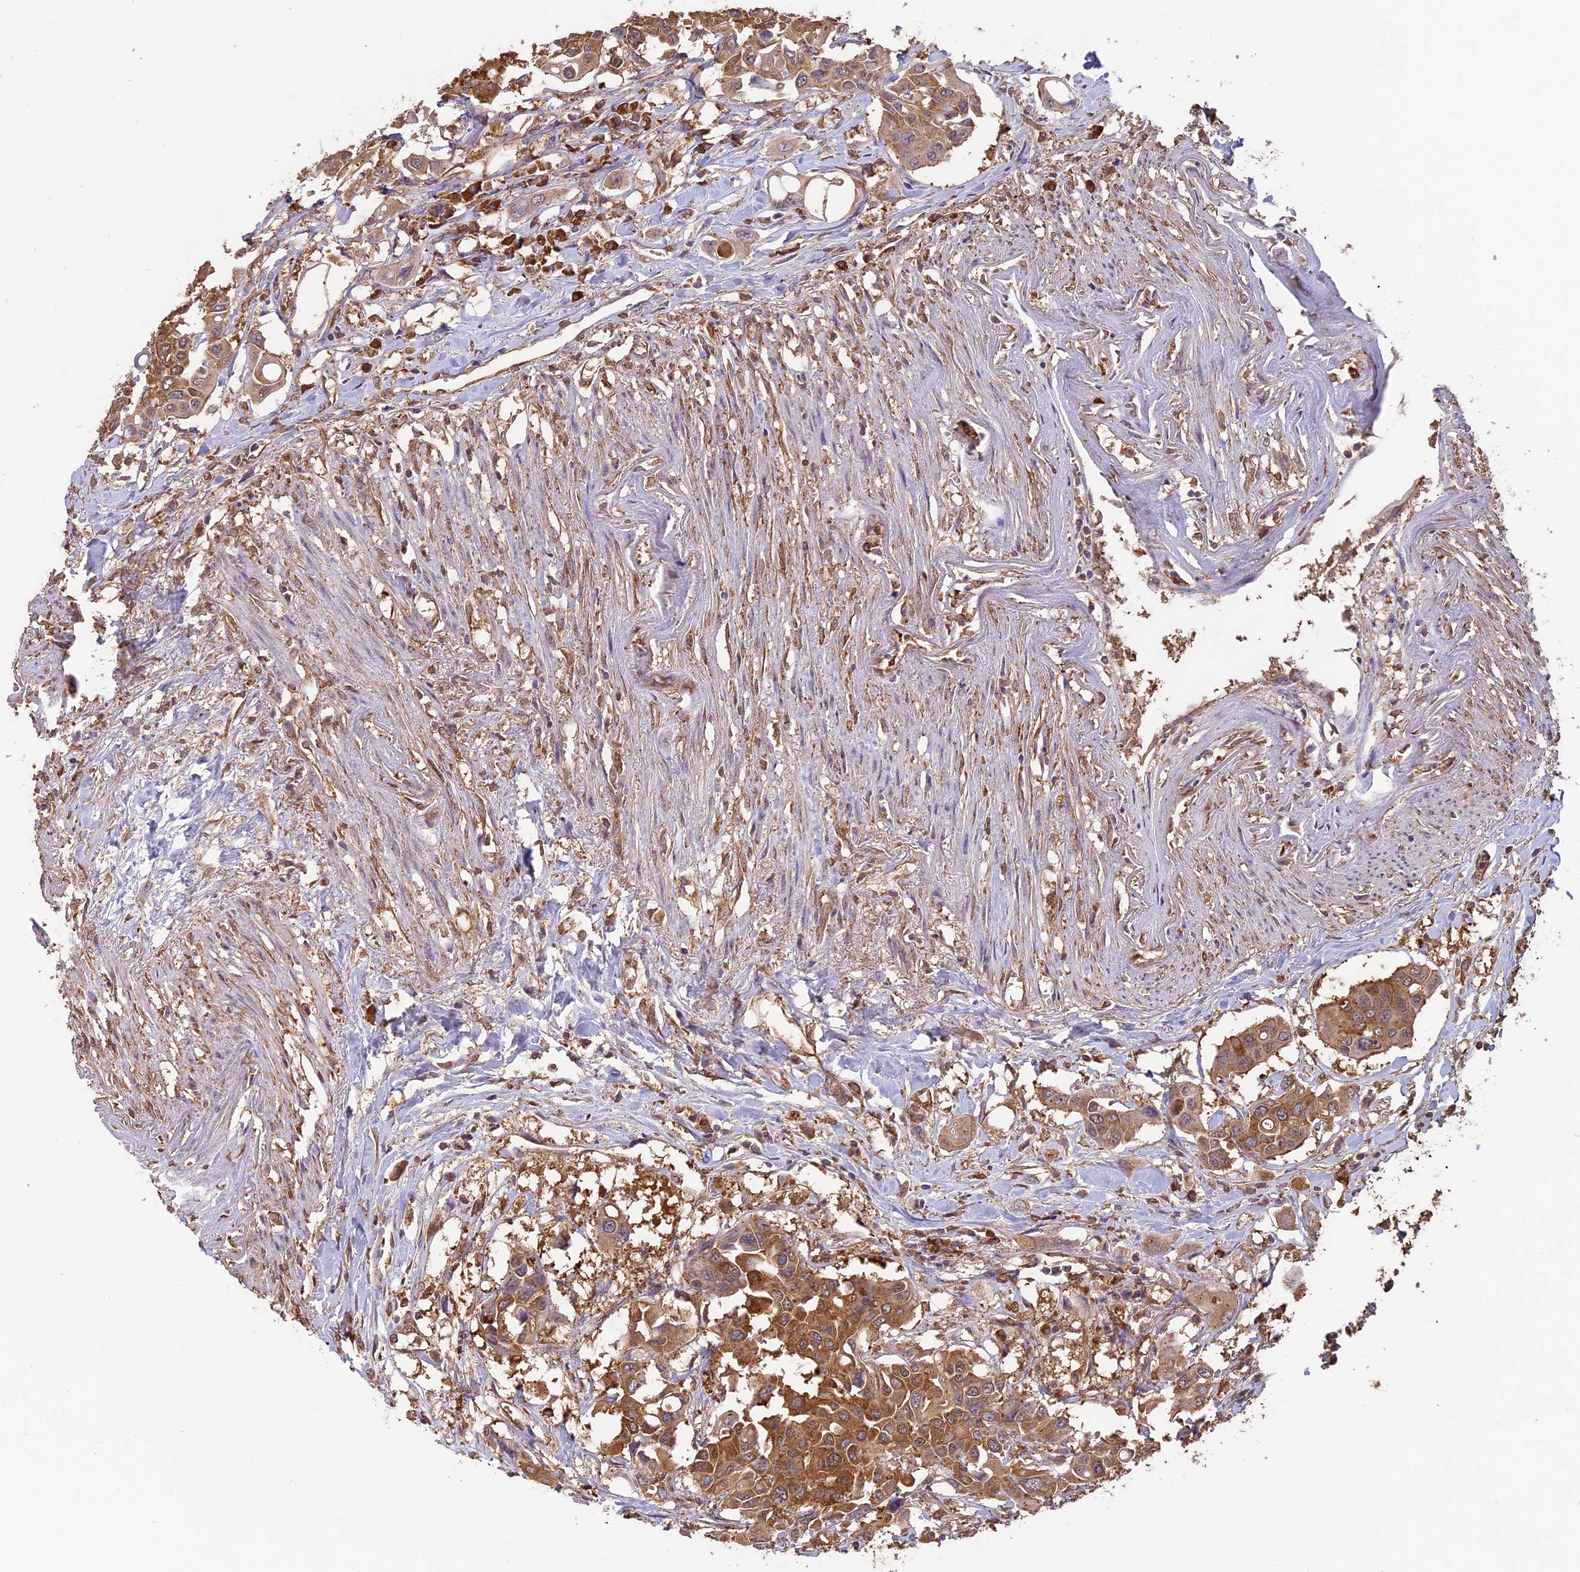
{"staining": {"intensity": "moderate", "quantity": ">75%", "location": "cytoplasmic/membranous"}, "tissue": "colorectal cancer", "cell_type": "Tumor cells", "image_type": "cancer", "snomed": [{"axis": "morphology", "description": "Adenocarcinoma, NOS"}, {"axis": "topography", "description": "Colon"}], "caption": "Colorectal adenocarcinoma stained for a protein (brown) demonstrates moderate cytoplasmic/membranous positive staining in about >75% of tumor cells.", "gene": "ARHGAP19", "patient": {"sex": "male", "age": 77}}